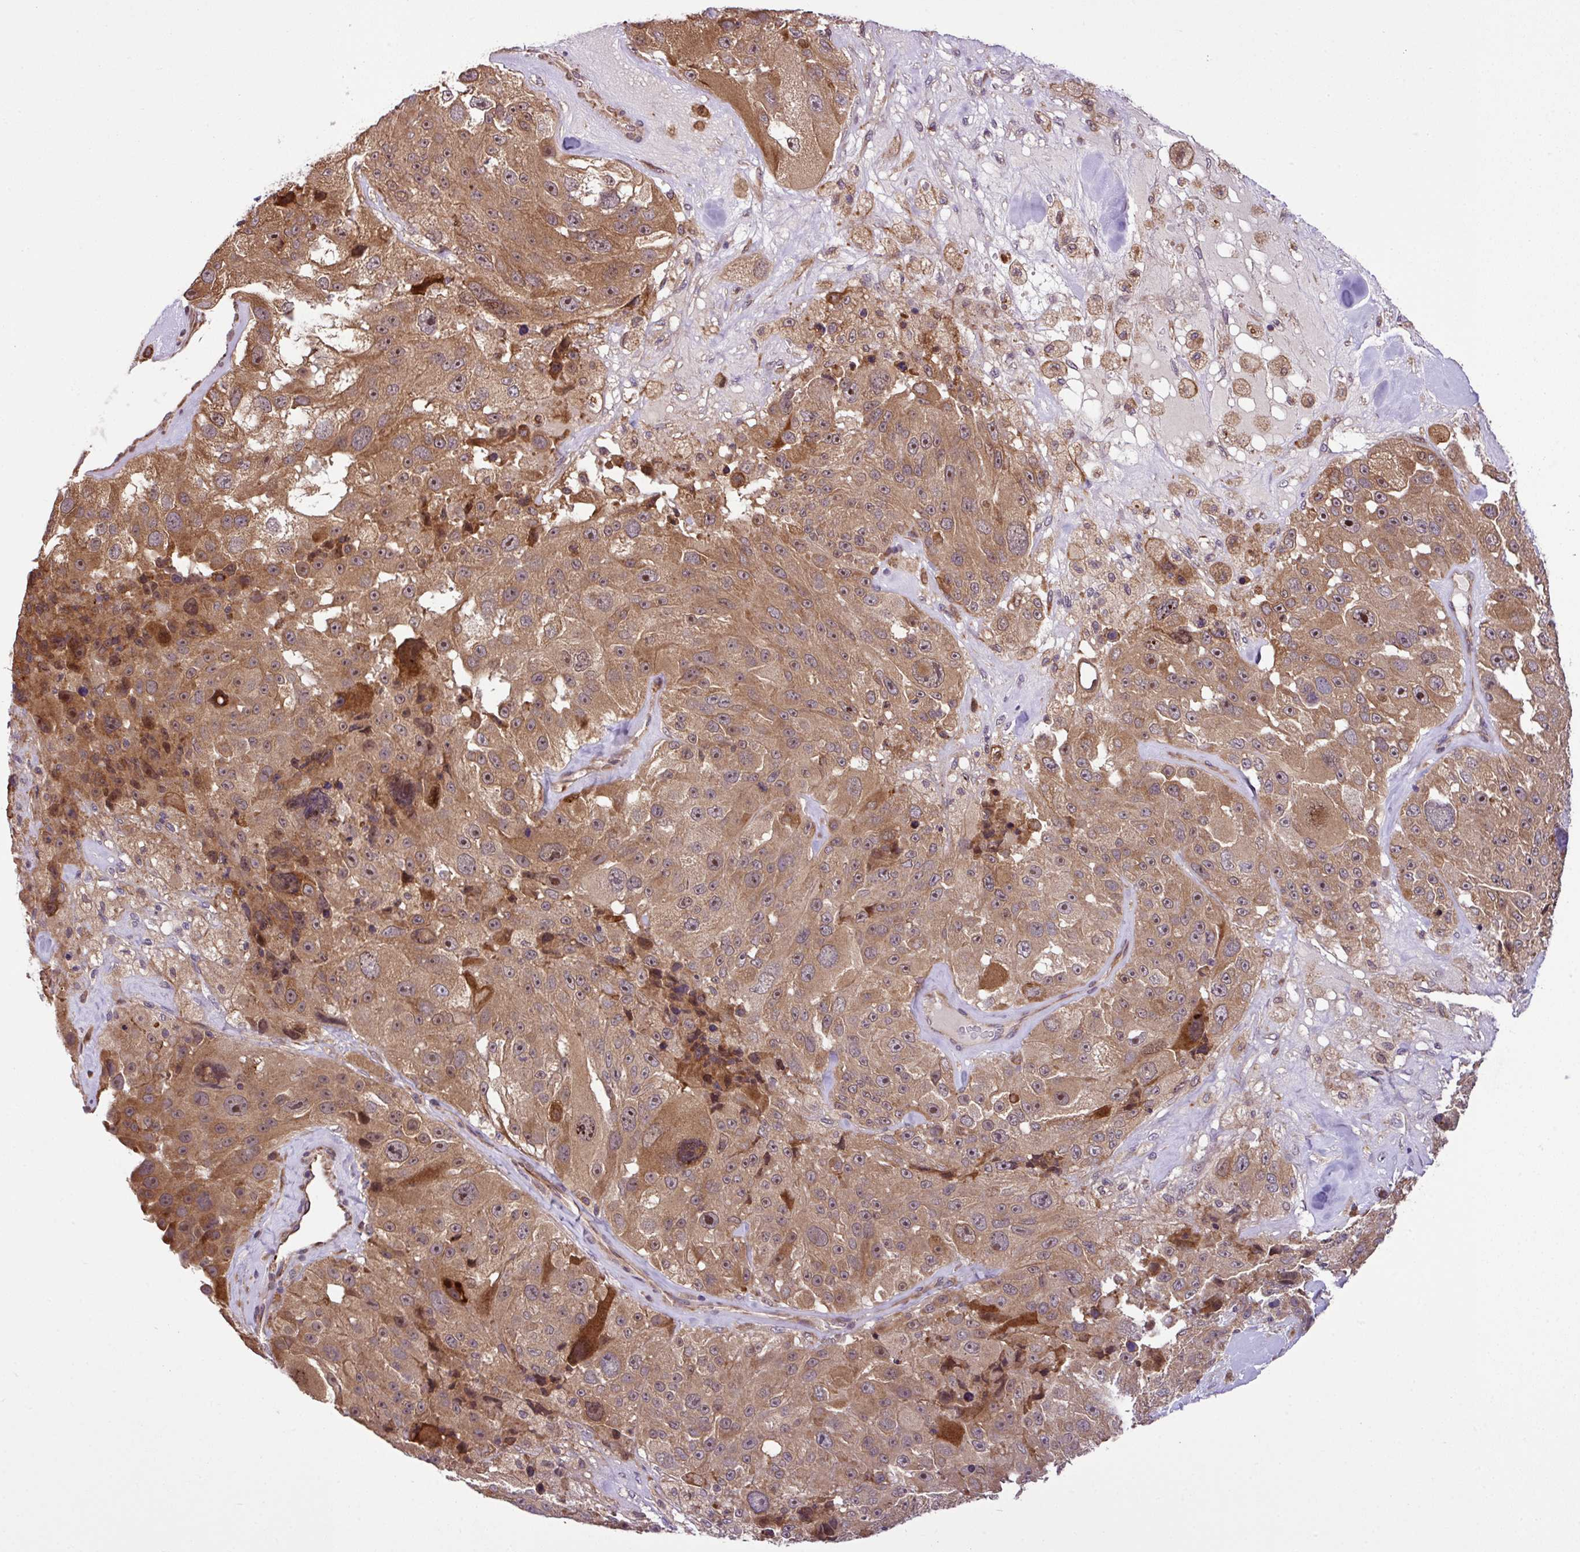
{"staining": {"intensity": "moderate", "quantity": ">75%", "location": "cytoplasmic/membranous,nuclear"}, "tissue": "melanoma", "cell_type": "Tumor cells", "image_type": "cancer", "snomed": [{"axis": "morphology", "description": "Malignant melanoma, Metastatic site"}, {"axis": "topography", "description": "Lymph node"}], "caption": "Immunohistochemical staining of human malignant melanoma (metastatic site) displays moderate cytoplasmic/membranous and nuclear protein positivity in about >75% of tumor cells.", "gene": "DLGAP4", "patient": {"sex": "male", "age": 62}}